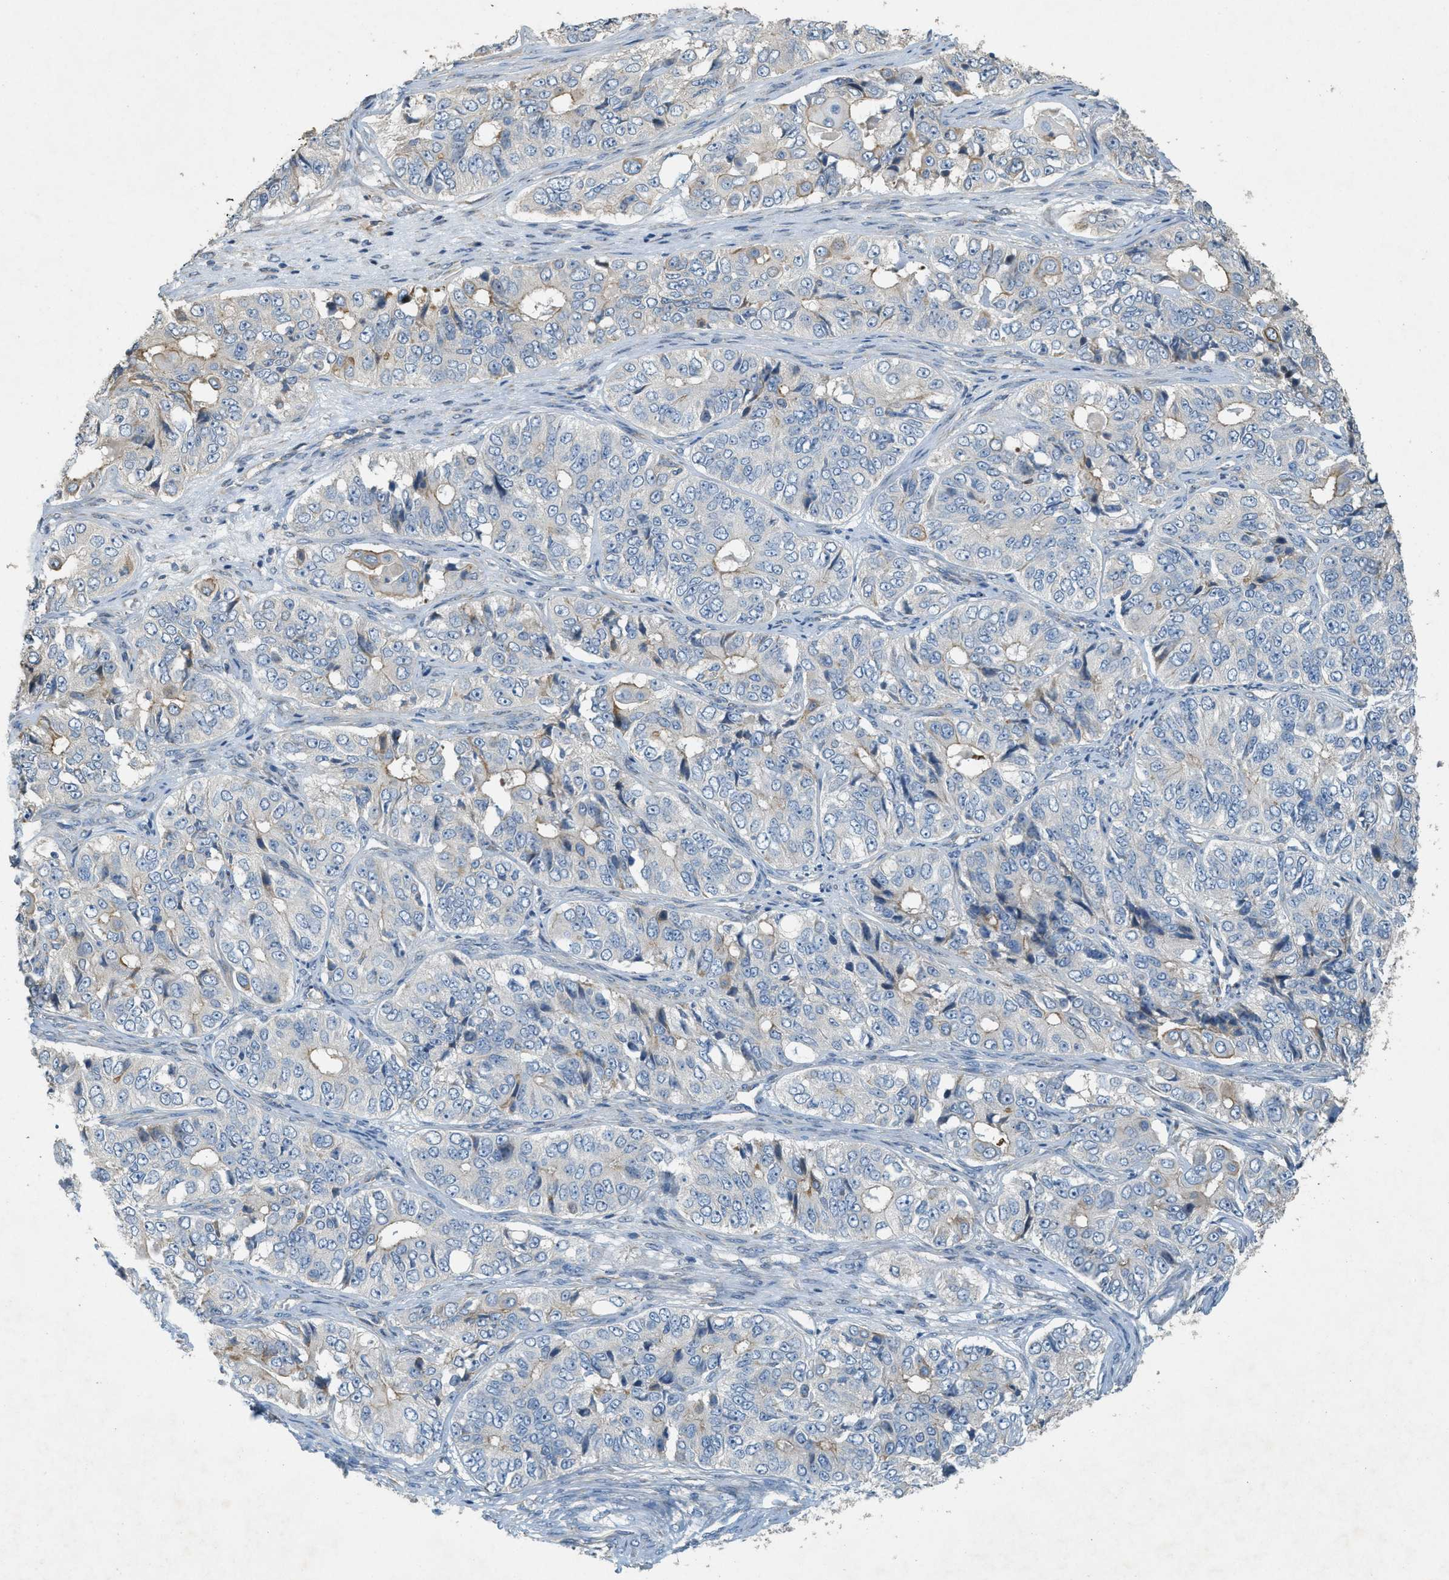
{"staining": {"intensity": "weak", "quantity": "<25%", "location": "cytoplasmic/membranous"}, "tissue": "ovarian cancer", "cell_type": "Tumor cells", "image_type": "cancer", "snomed": [{"axis": "morphology", "description": "Carcinoma, endometroid"}, {"axis": "topography", "description": "Ovary"}], "caption": "This is an IHC histopathology image of human ovarian cancer. There is no positivity in tumor cells.", "gene": "ADCY5", "patient": {"sex": "female", "age": 51}}